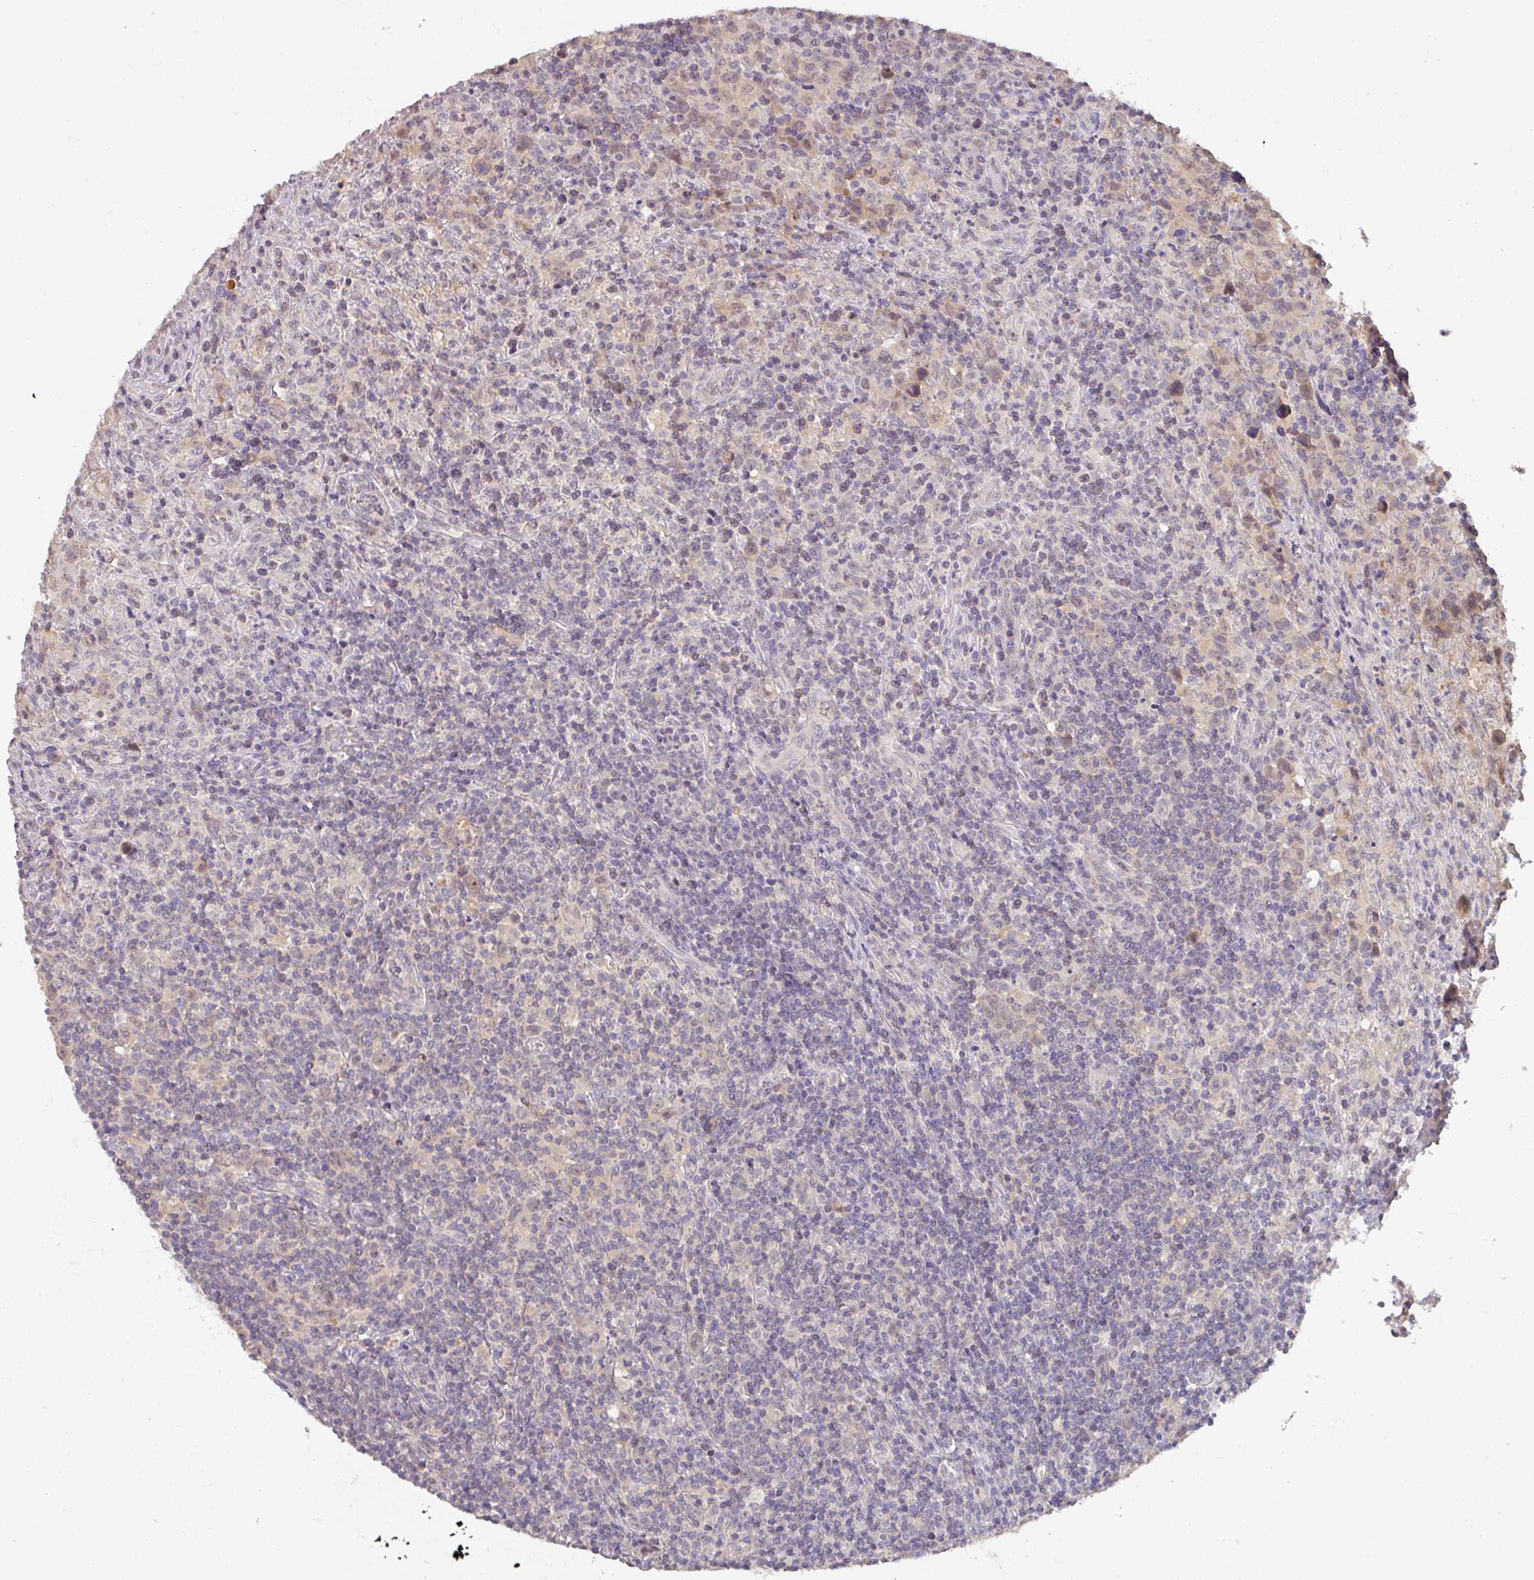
{"staining": {"intensity": "weak", "quantity": "25%-75%", "location": "cytoplasmic/membranous,nuclear"}, "tissue": "lymphoma", "cell_type": "Tumor cells", "image_type": "cancer", "snomed": [{"axis": "morphology", "description": "Hodgkin's disease, NOS"}, {"axis": "topography", "description": "Lymph node"}], "caption": "Immunohistochemistry (IHC) histopathology image of human Hodgkin's disease stained for a protein (brown), which shows low levels of weak cytoplasmic/membranous and nuclear expression in about 25%-75% of tumor cells.", "gene": "FOXN4", "patient": {"sex": "female", "age": 18}}